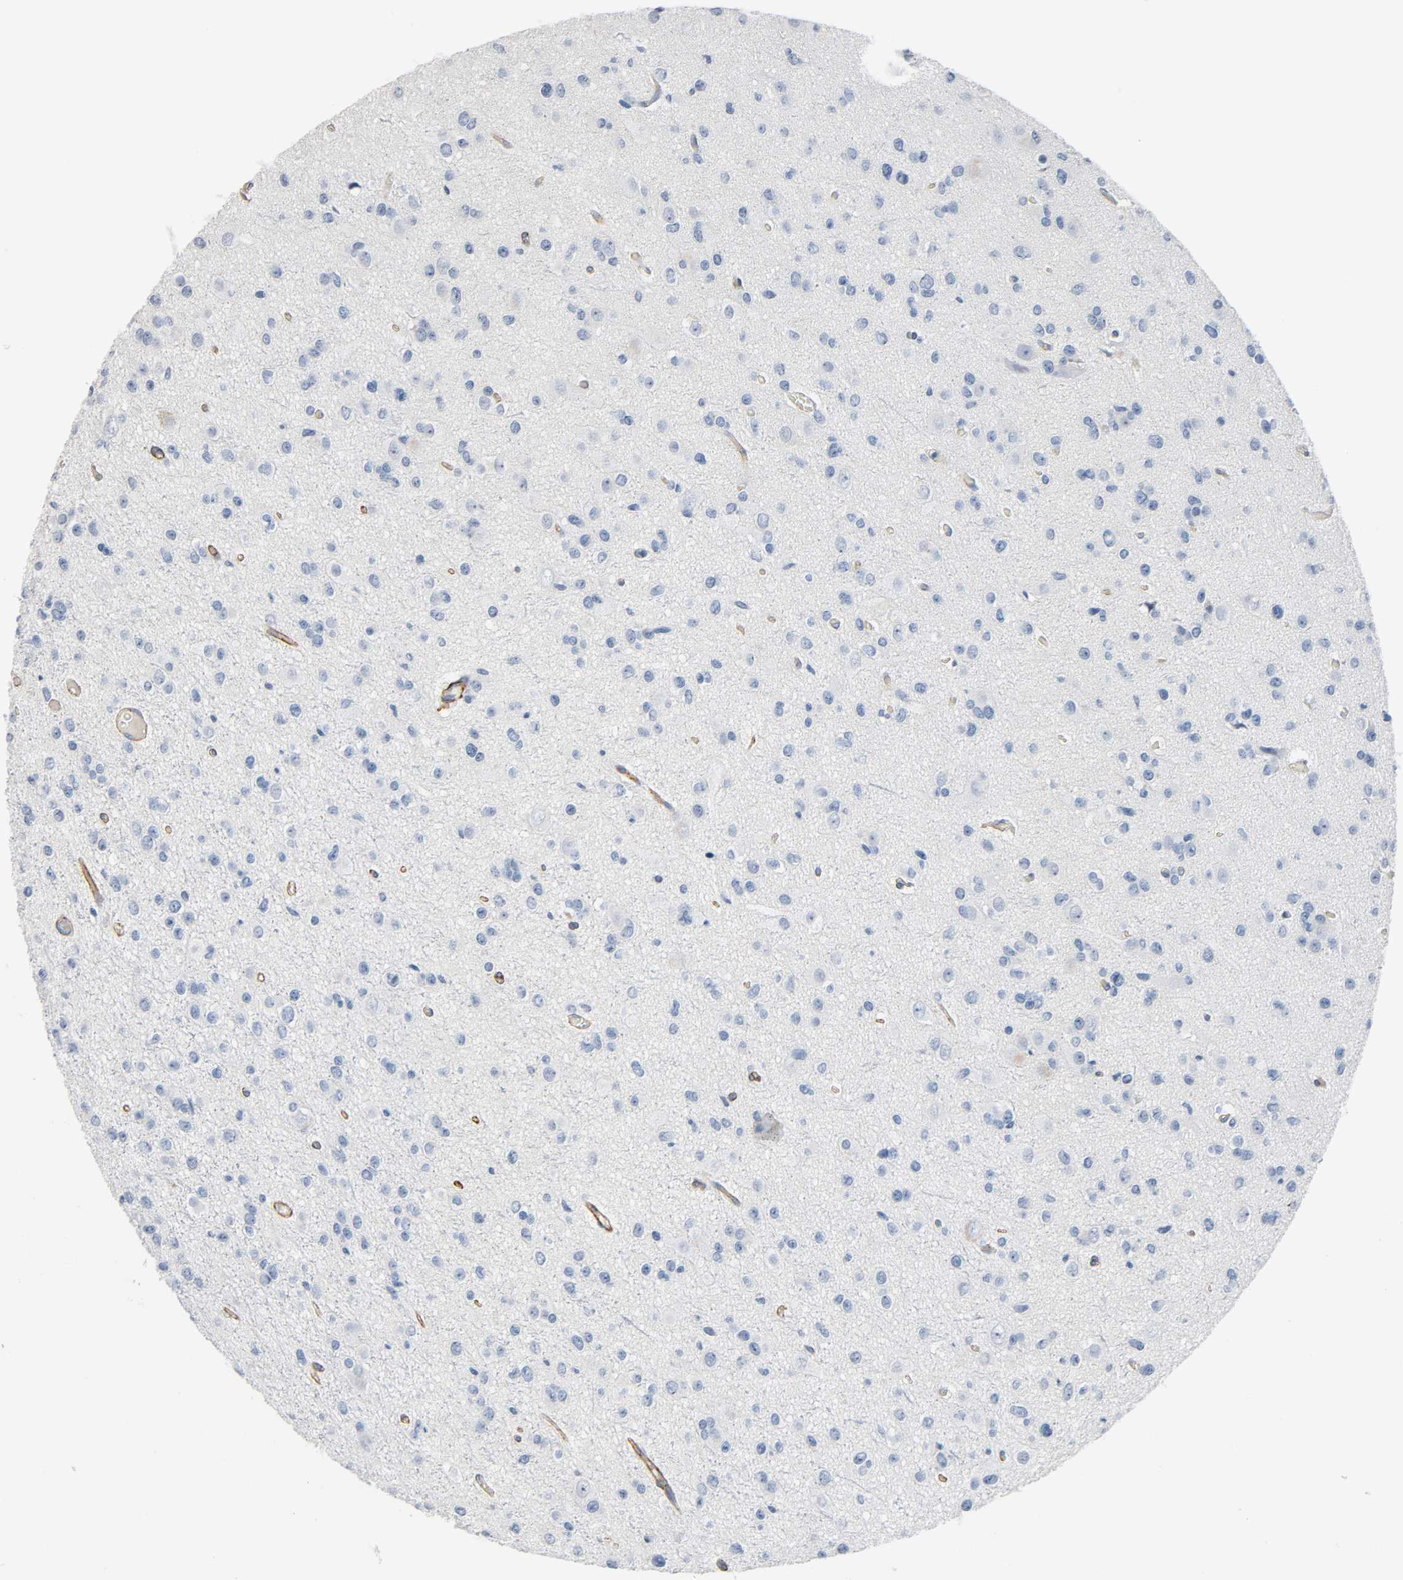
{"staining": {"intensity": "negative", "quantity": "none", "location": "none"}, "tissue": "glioma", "cell_type": "Tumor cells", "image_type": "cancer", "snomed": [{"axis": "morphology", "description": "Glioma, malignant, Low grade"}, {"axis": "topography", "description": "Brain"}], "caption": "Histopathology image shows no protein staining in tumor cells of low-grade glioma (malignant) tissue.", "gene": "ANPEP", "patient": {"sex": "male", "age": 42}}